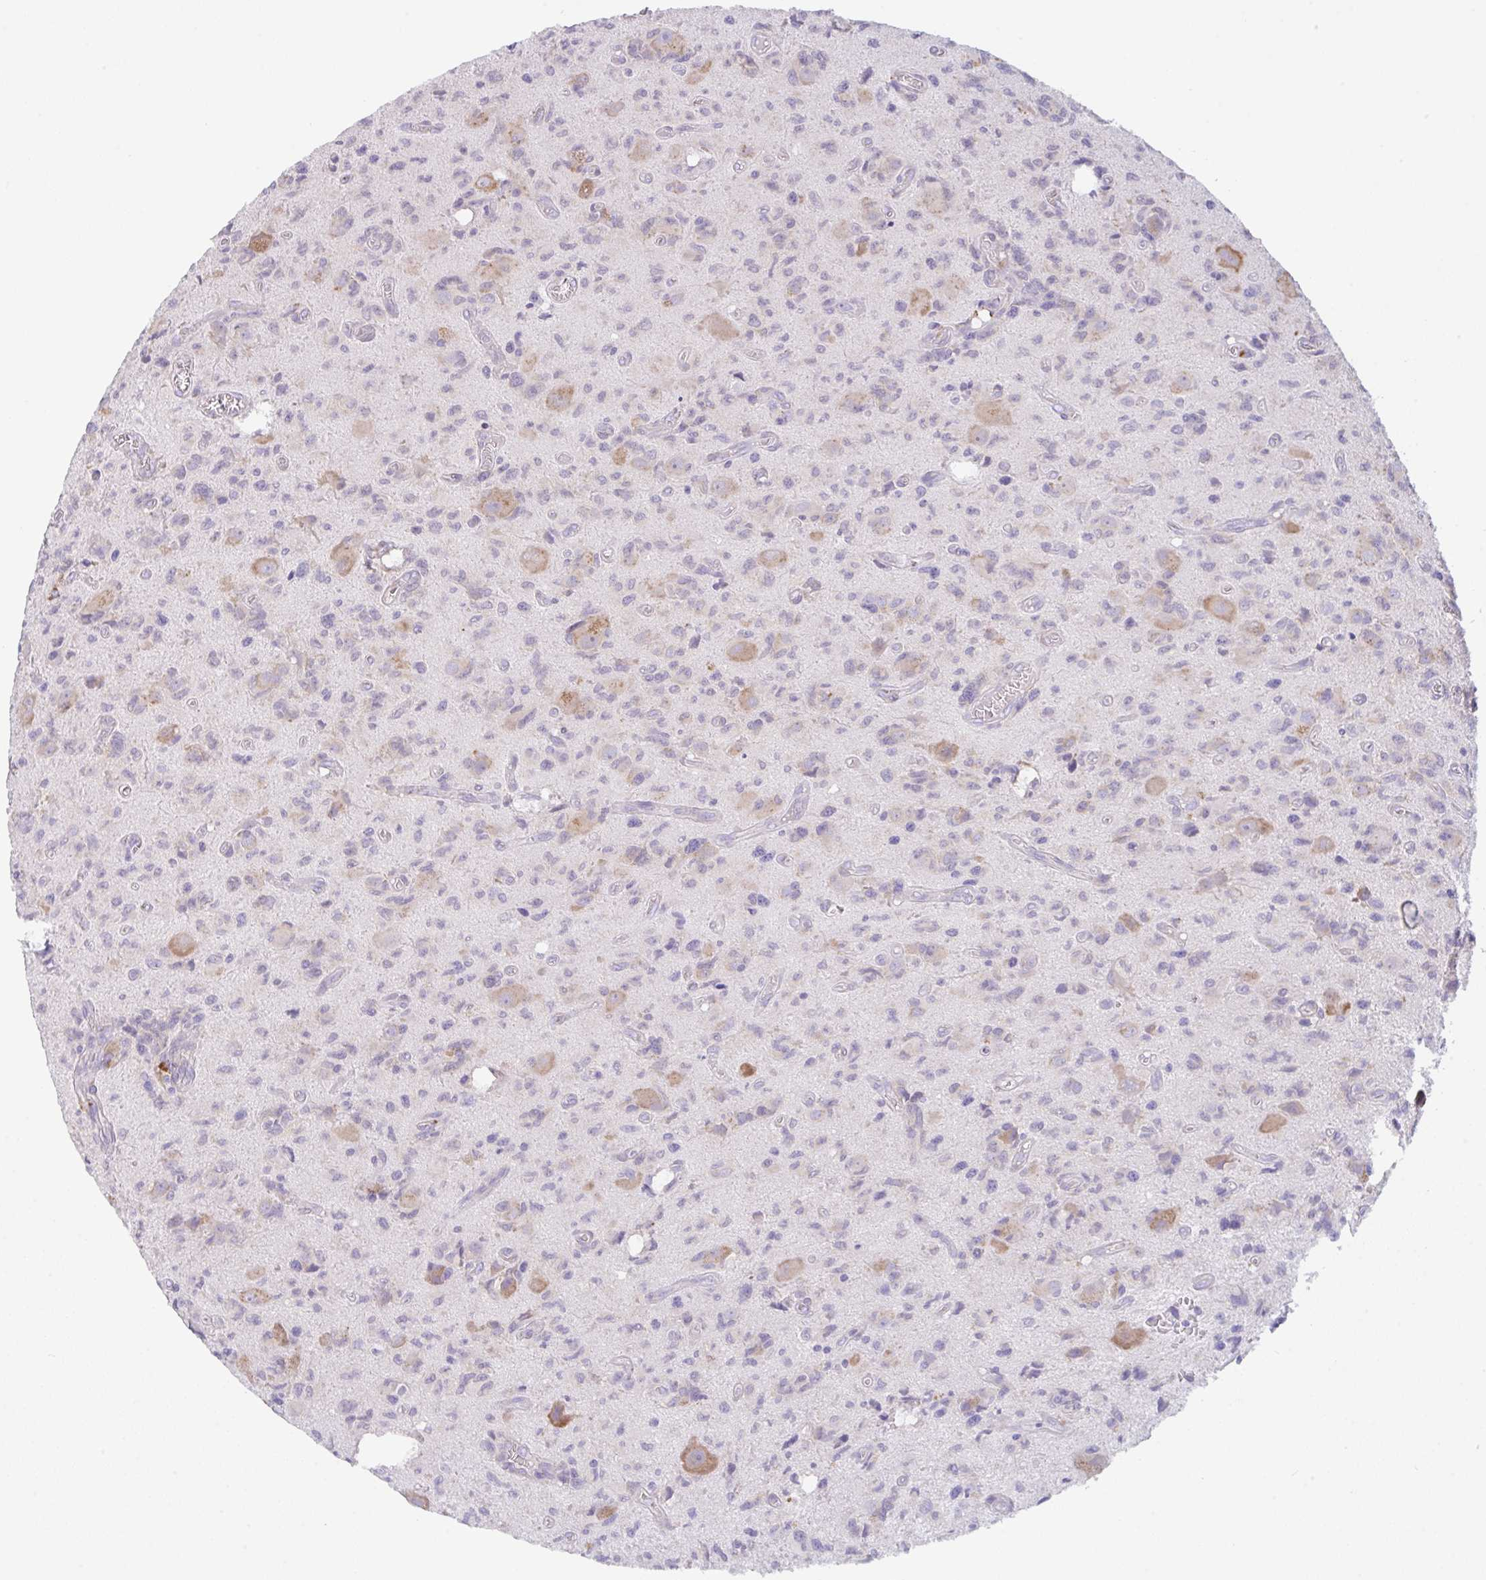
{"staining": {"intensity": "negative", "quantity": "none", "location": "none"}, "tissue": "glioma", "cell_type": "Tumor cells", "image_type": "cancer", "snomed": [{"axis": "morphology", "description": "Glioma, malignant, High grade"}, {"axis": "topography", "description": "Brain"}], "caption": "Immunohistochemistry image of malignant glioma (high-grade) stained for a protein (brown), which reveals no positivity in tumor cells.", "gene": "TRAF4", "patient": {"sex": "male", "age": 76}}